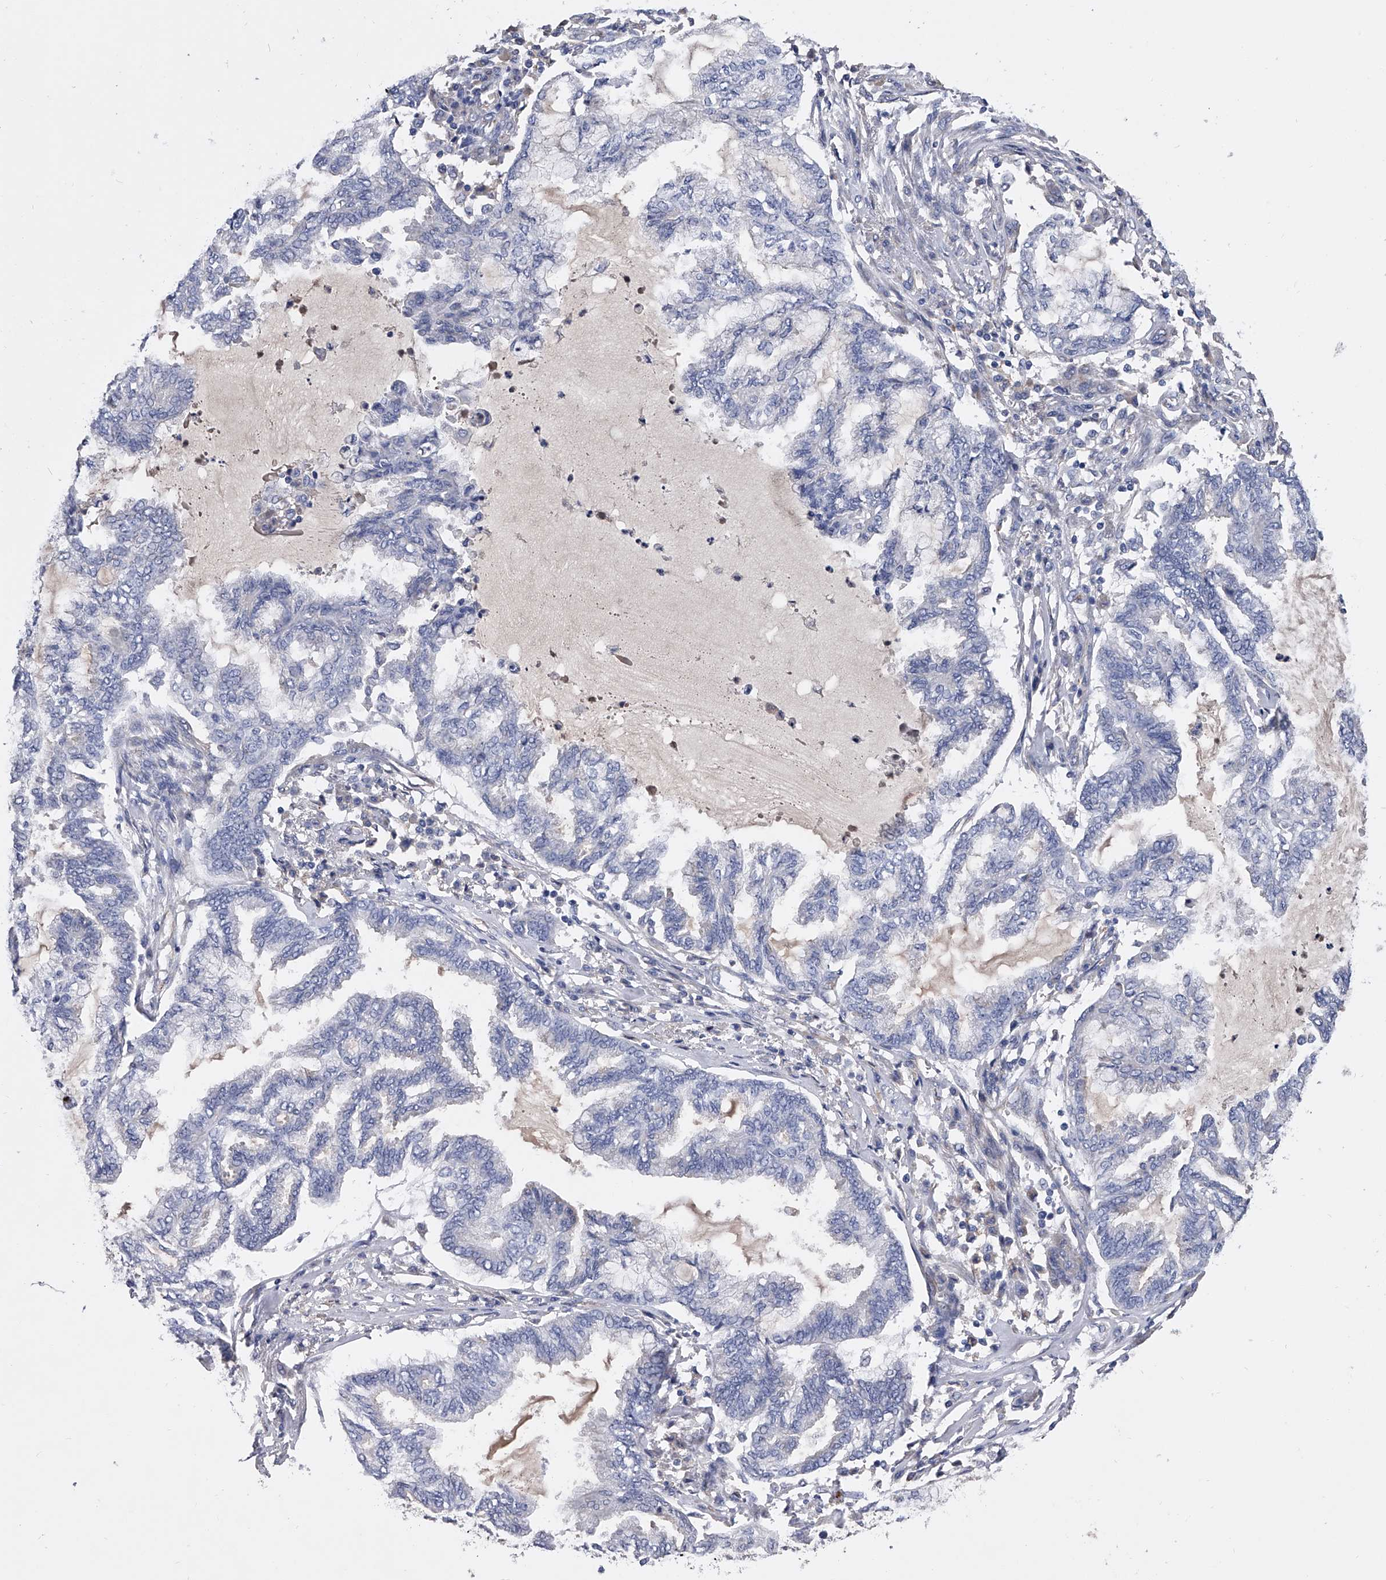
{"staining": {"intensity": "negative", "quantity": "none", "location": "none"}, "tissue": "endometrial cancer", "cell_type": "Tumor cells", "image_type": "cancer", "snomed": [{"axis": "morphology", "description": "Adenocarcinoma, NOS"}, {"axis": "topography", "description": "Endometrium"}], "caption": "Tumor cells are negative for protein expression in human adenocarcinoma (endometrial).", "gene": "EFCAB7", "patient": {"sex": "female", "age": 86}}